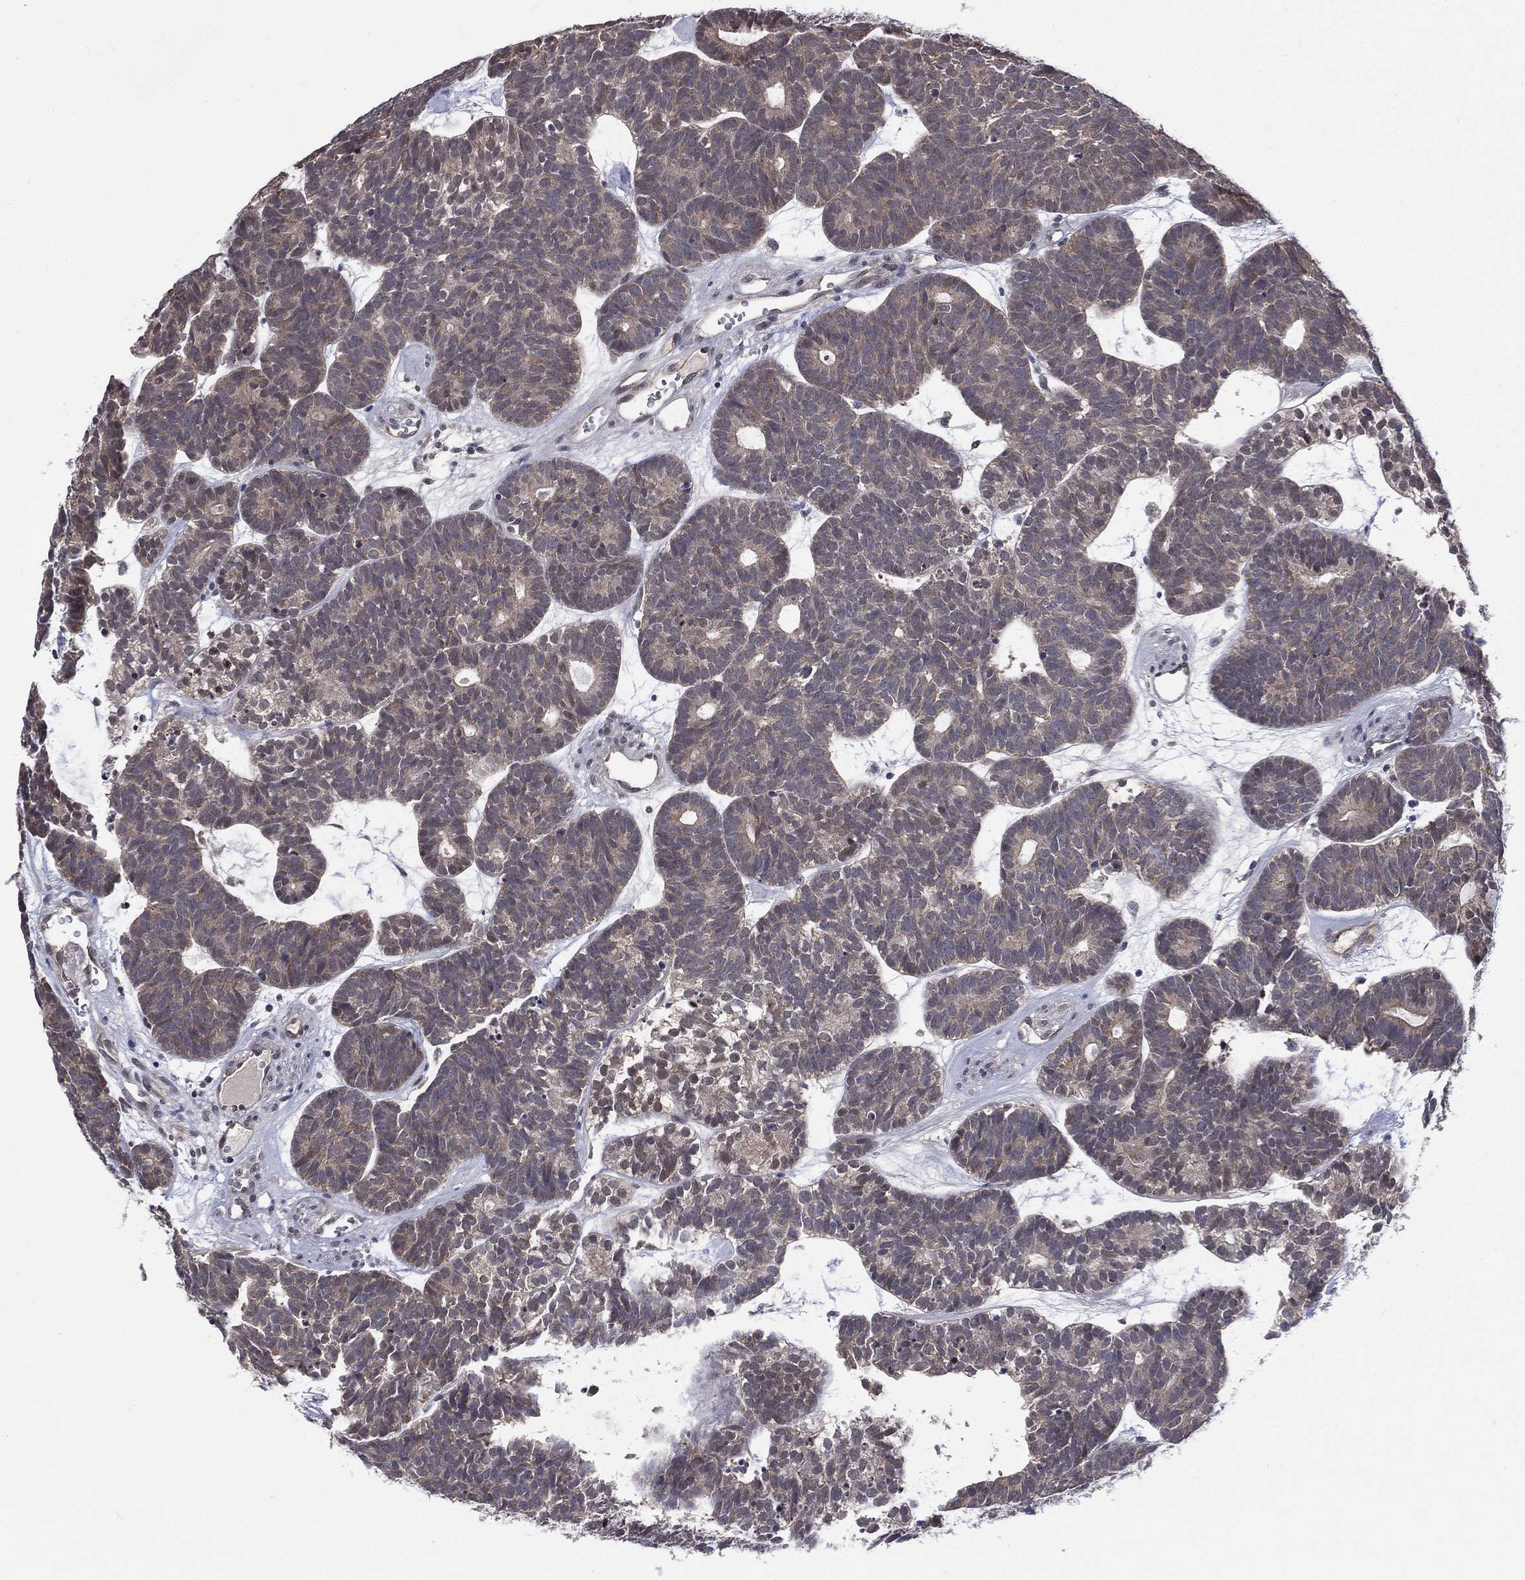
{"staining": {"intensity": "weak", "quantity": "<25%", "location": "cytoplasmic/membranous"}, "tissue": "head and neck cancer", "cell_type": "Tumor cells", "image_type": "cancer", "snomed": [{"axis": "morphology", "description": "Adenocarcinoma, NOS"}, {"axis": "topography", "description": "Head-Neck"}], "caption": "Immunohistochemistry histopathology image of neoplastic tissue: head and neck cancer (adenocarcinoma) stained with DAB (3,3'-diaminobenzidine) demonstrates no significant protein positivity in tumor cells. (Brightfield microscopy of DAB (3,3'-diaminobenzidine) immunohistochemistry at high magnification).", "gene": "DLG4", "patient": {"sex": "female", "age": 81}}